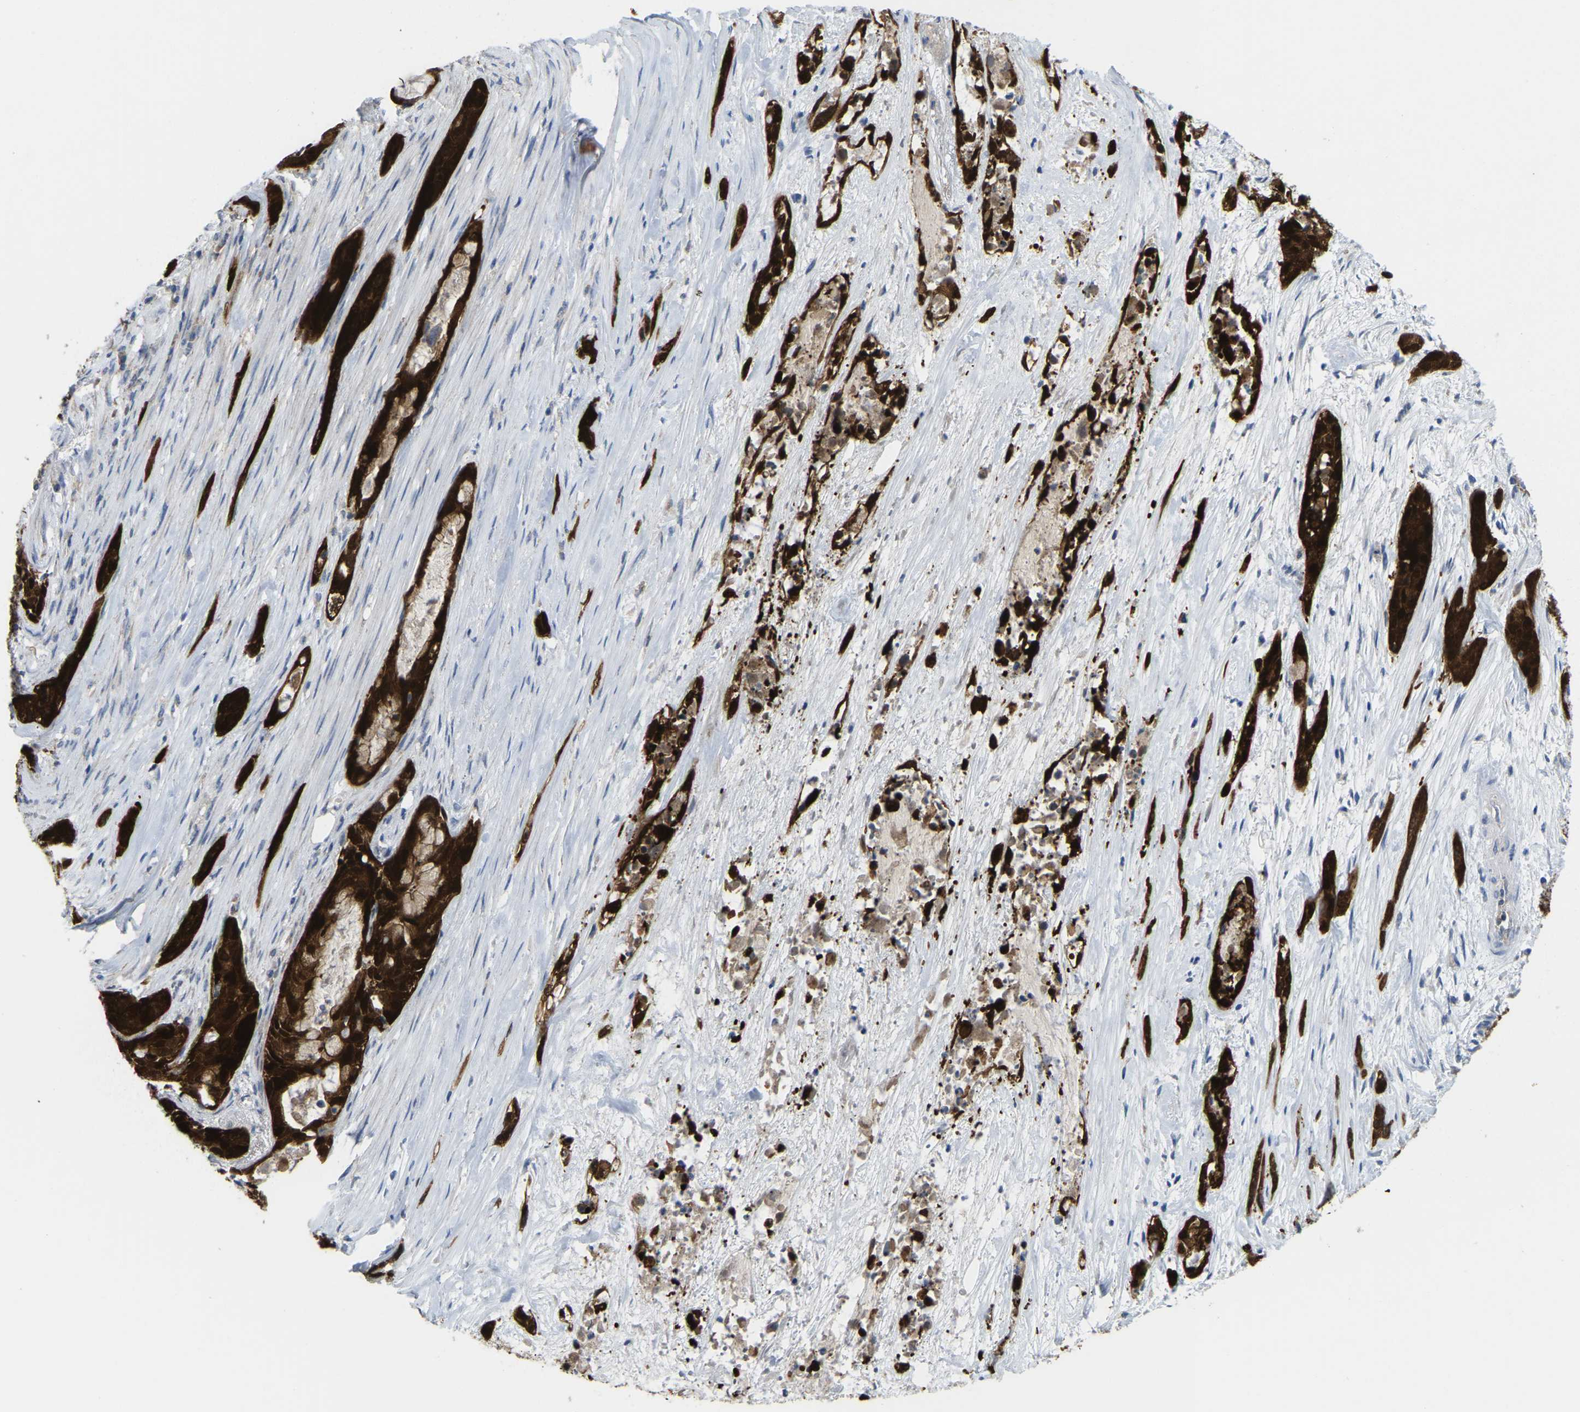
{"staining": {"intensity": "strong", "quantity": ">75%", "location": "cytoplasmic/membranous"}, "tissue": "pancreatic cancer", "cell_type": "Tumor cells", "image_type": "cancer", "snomed": [{"axis": "morphology", "description": "Adenocarcinoma, NOS"}, {"axis": "topography", "description": "Pancreas"}], "caption": "There is high levels of strong cytoplasmic/membranous positivity in tumor cells of pancreatic cancer (adenocarcinoma), as demonstrated by immunohistochemical staining (brown color).", "gene": "SERPINB5", "patient": {"sex": "male", "age": 53}}